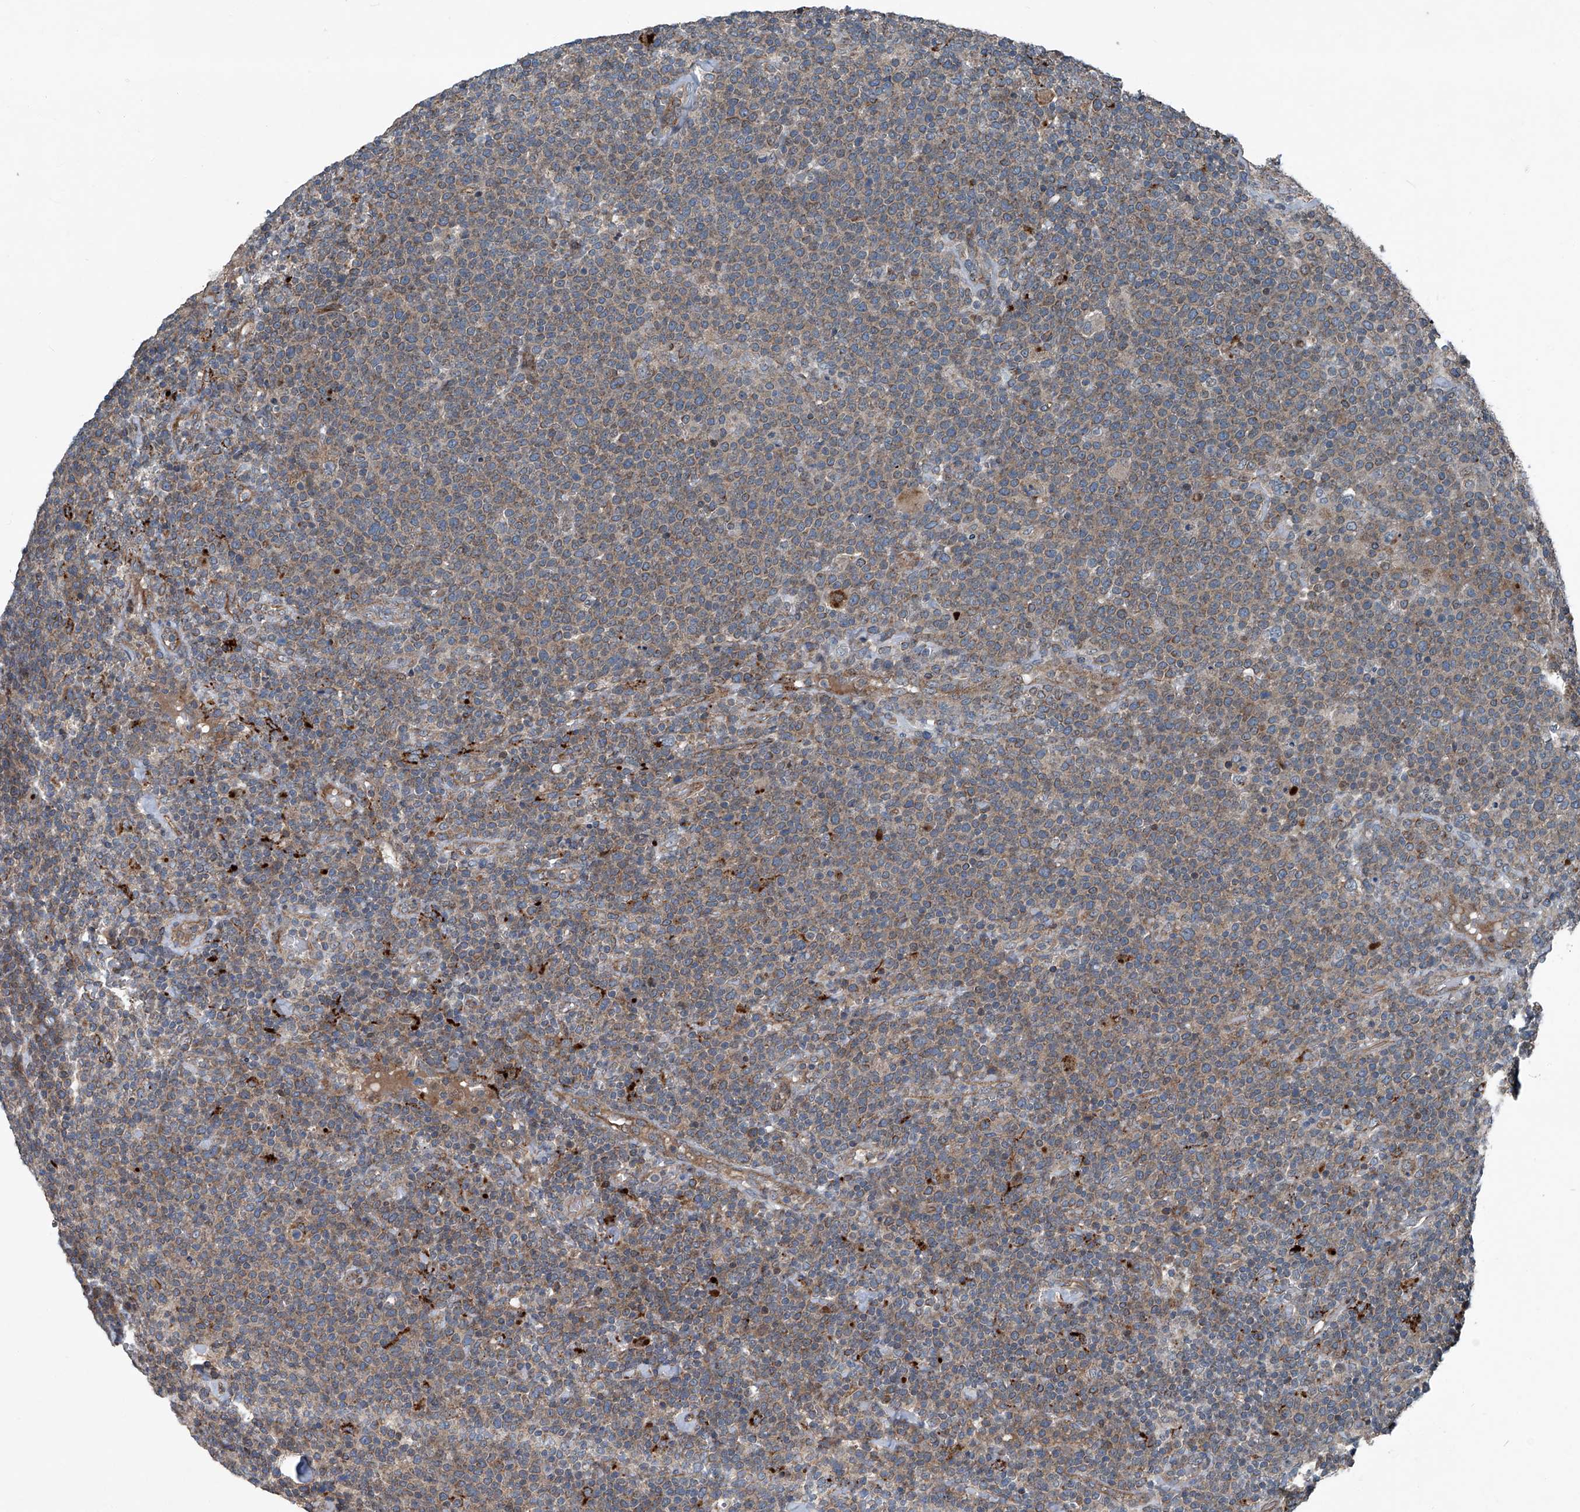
{"staining": {"intensity": "moderate", "quantity": ">75%", "location": "cytoplasmic/membranous"}, "tissue": "lymphoma", "cell_type": "Tumor cells", "image_type": "cancer", "snomed": [{"axis": "morphology", "description": "Malignant lymphoma, non-Hodgkin's type, High grade"}, {"axis": "topography", "description": "Lymph node"}], "caption": "This is a photomicrograph of IHC staining of lymphoma, which shows moderate staining in the cytoplasmic/membranous of tumor cells.", "gene": "SENP2", "patient": {"sex": "male", "age": 61}}